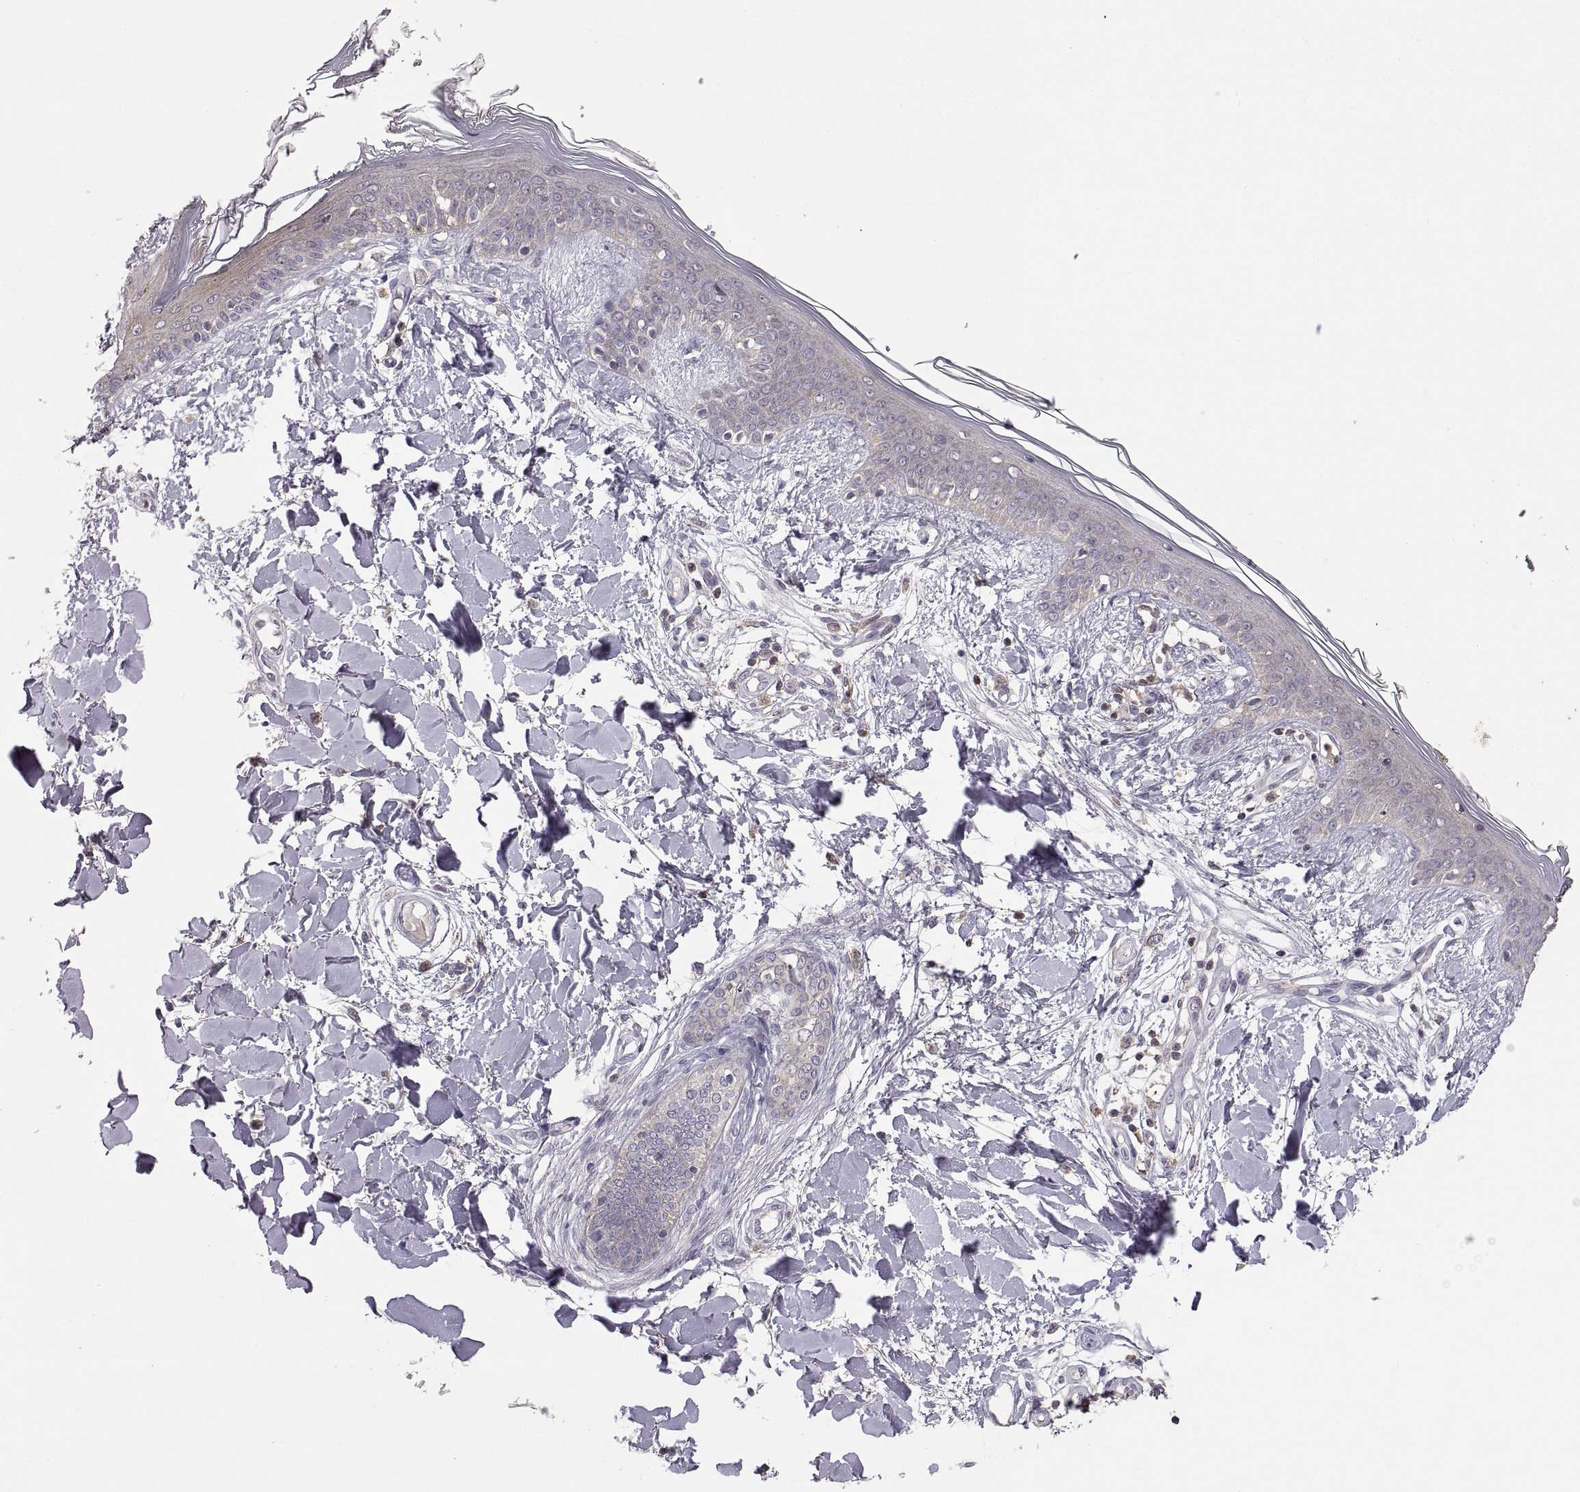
{"staining": {"intensity": "negative", "quantity": "none", "location": "none"}, "tissue": "skin", "cell_type": "Fibroblasts", "image_type": "normal", "snomed": [{"axis": "morphology", "description": "Normal tissue, NOS"}, {"axis": "topography", "description": "Skin"}], "caption": "IHC histopathology image of unremarkable skin stained for a protein (brown), which reveals no staining in fibroblasts.", "gene": "EZR", "patient": {"sex": "female", "age": 34}}